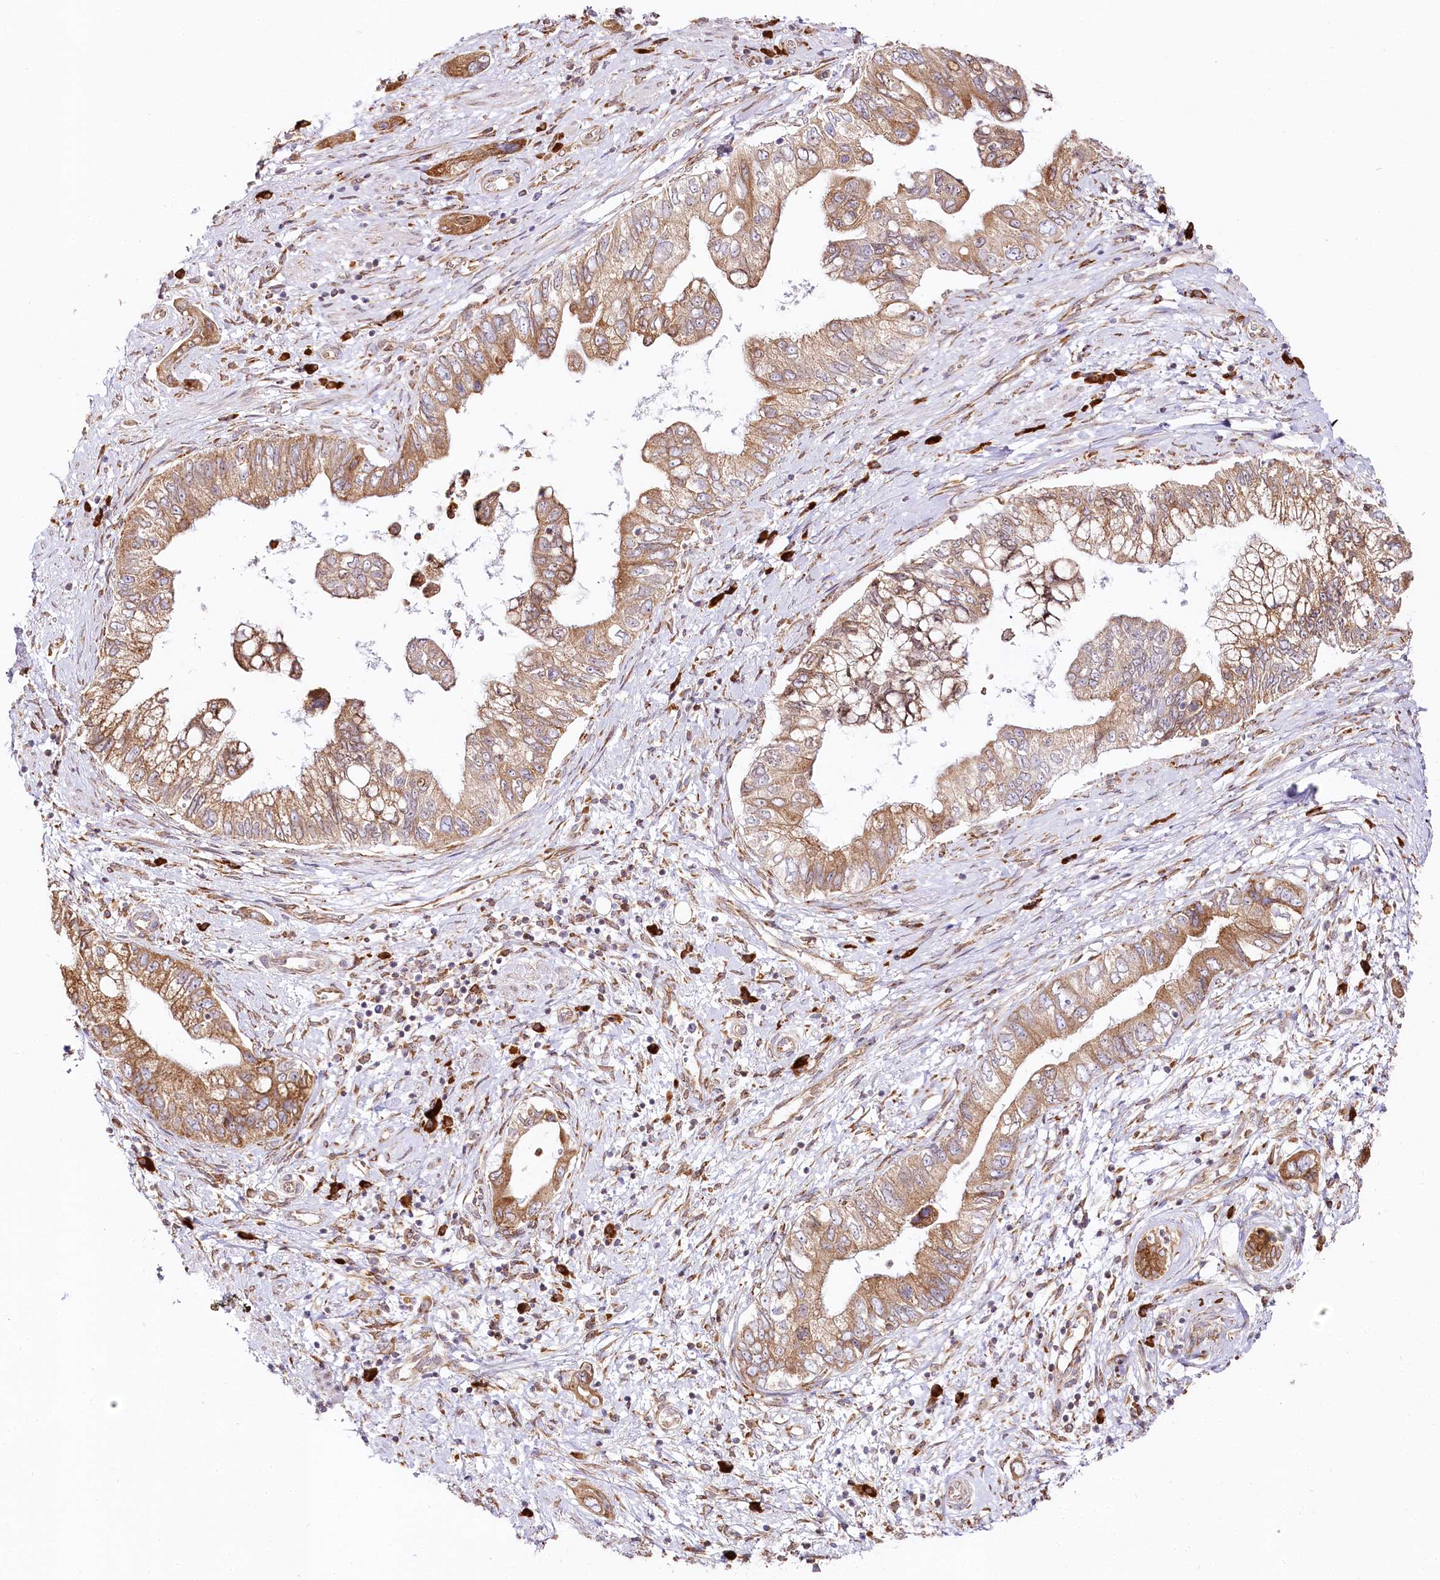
{"staining": {"intensity": "moderate", "quantity": ">75%", "location": "cytoplasmic/membranous"}, "tissue": "pancreatic cancer", "cell_type": "Tumor cells", "image_type": "cancer", "snomed": [{"axis": "morphology", "description": "Adenocarcinoma, NOS"}, {"axis": "topography", "description": "Pancreas"}], "caption": "Immunohistochemistry (DAB) staining of pancreatic cancer (adenocarcinoma) displays moderate cytoplasmic/membranous protein staining in about >75% of tumor cells.", "gene": "CNPY2", "patient": {"sex": "female", "age": 73}}